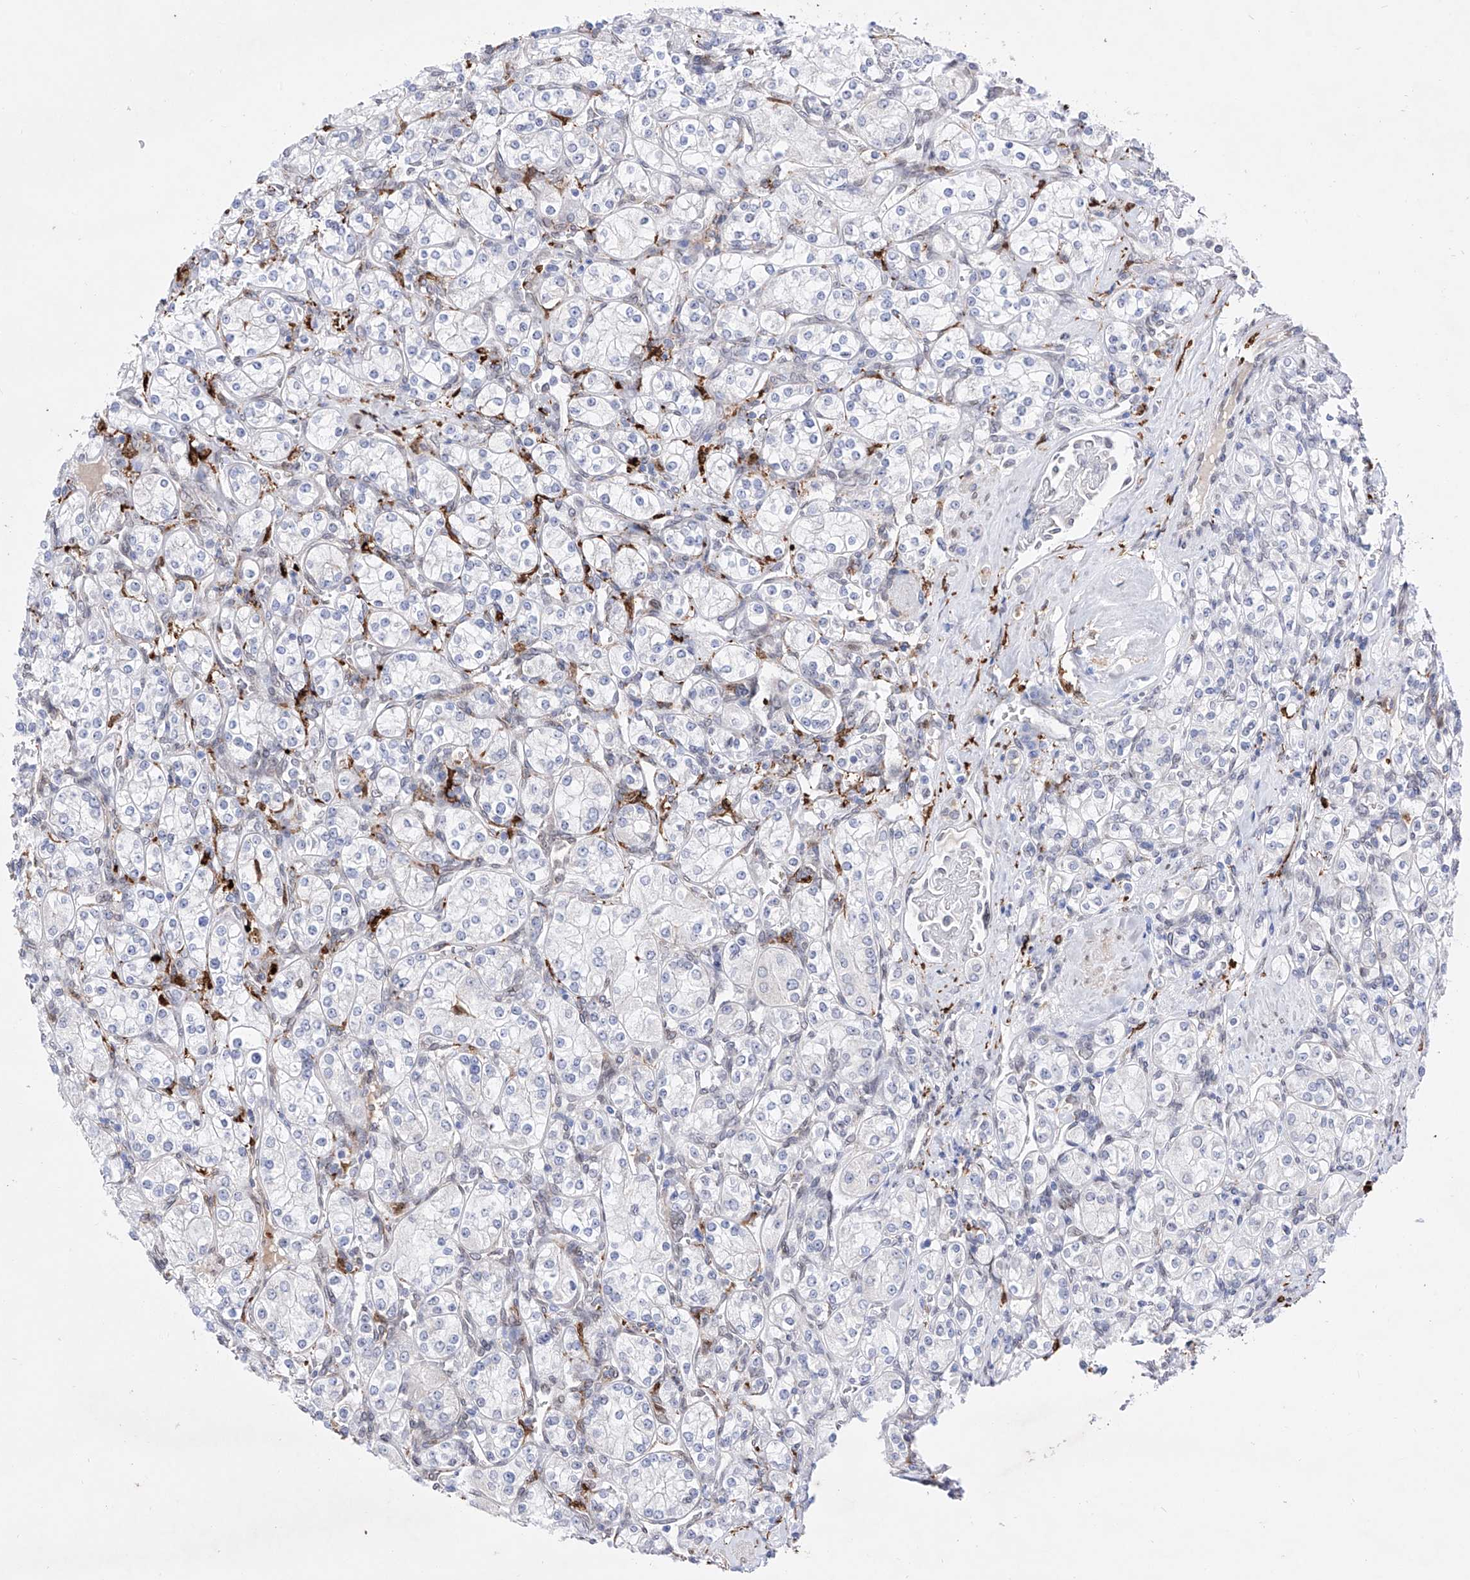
{"staining": {"intensity": "negative", "quantity": "none", "location": "none"}, "tissue": "renal cancer", "cell_type": "Tumor cells", "image_type": "cancer", "snomed": [{"axis": "morphology", "description": "Adenocarcinoma, NOS"}, {"axis": "topography", "description": "Kidney"}], "caption": "Immunohistochemistry (IHC) micrograph of human renal adenocarcinoma stained for a protein (brown), which reveals no positivity in tumor cells.", "gene": "LCLAT1", "patient": {"sex": "male", "age": 77}}